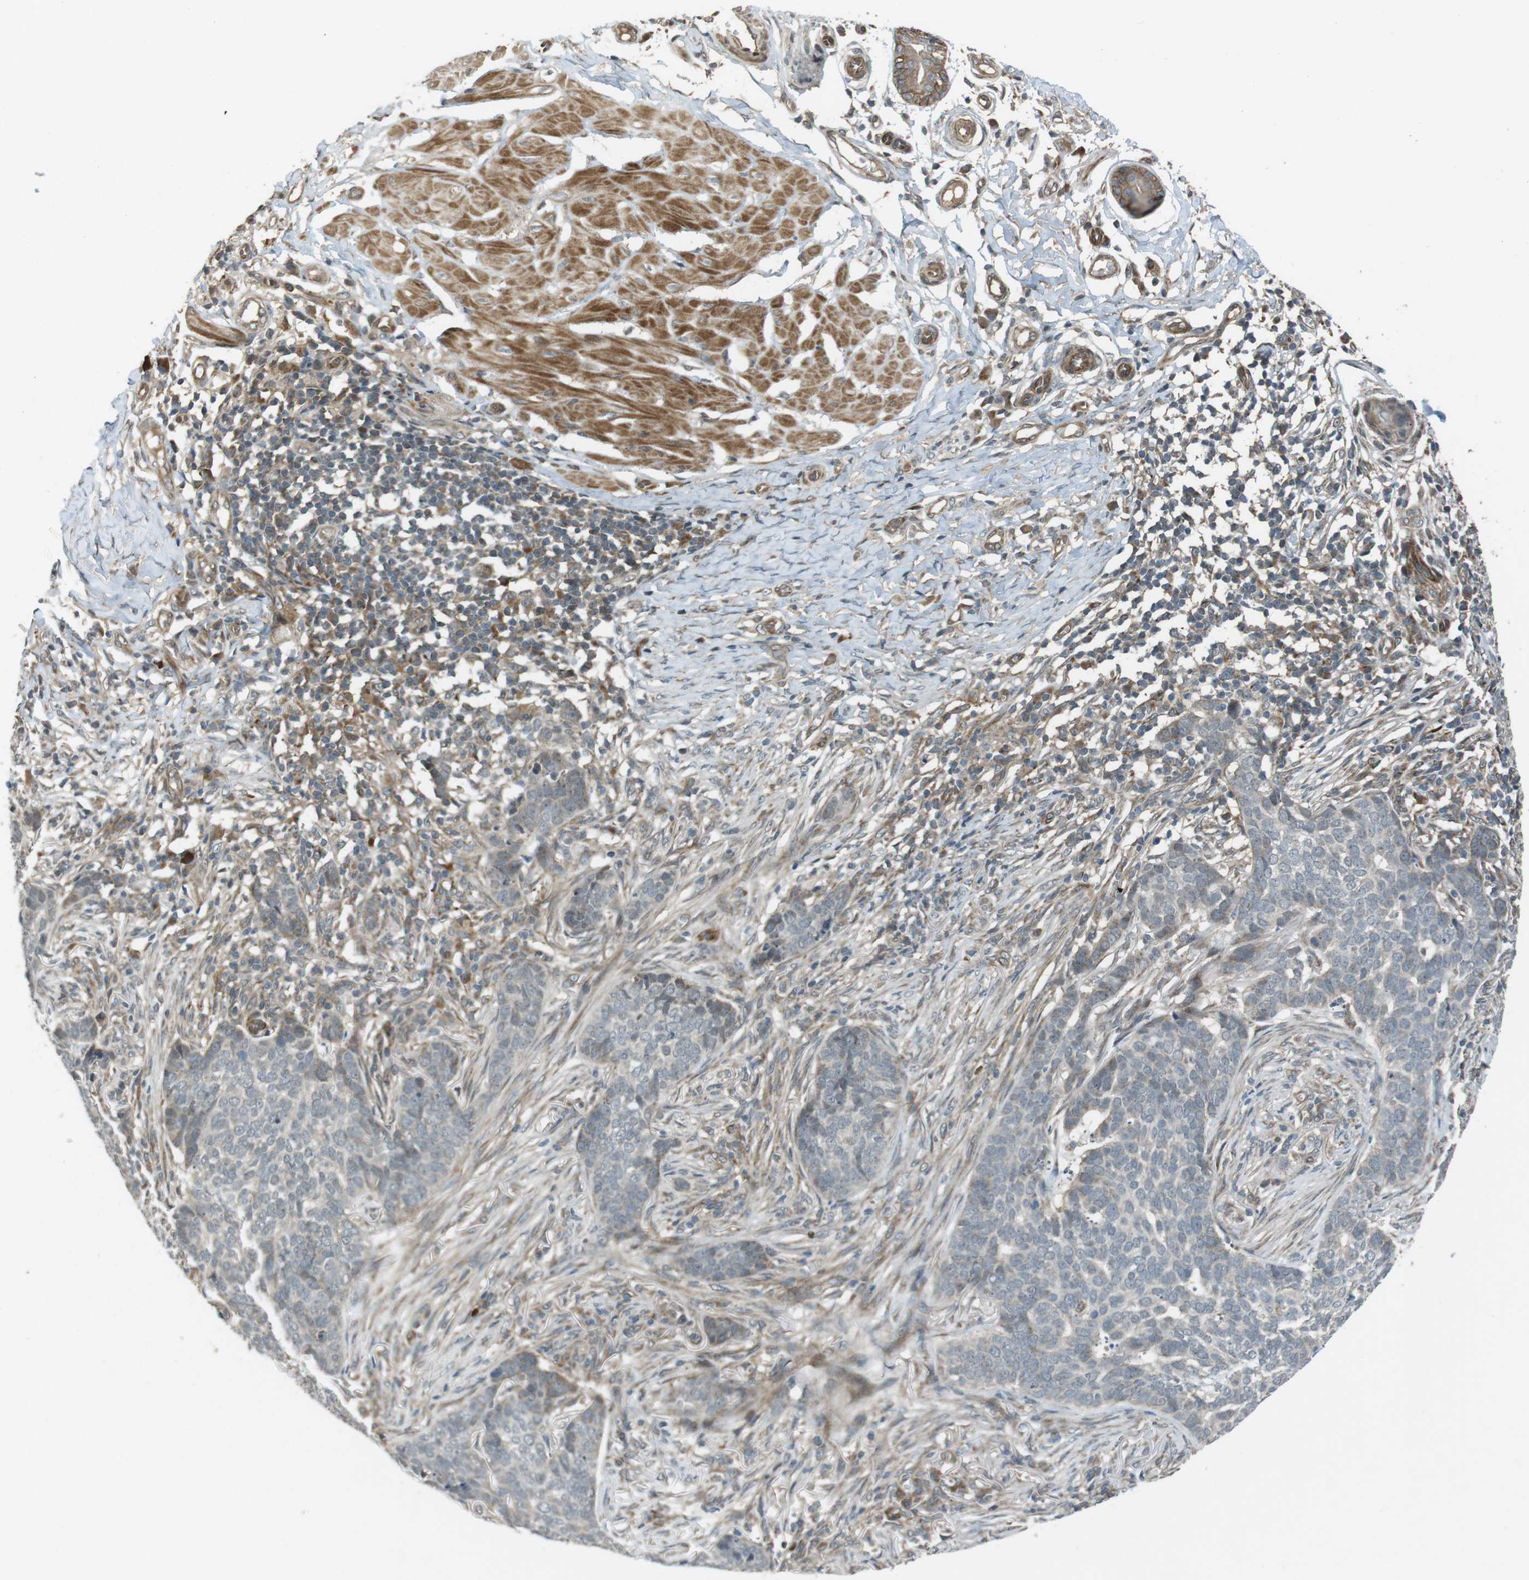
{"staining": {"intensity": "weak", "quantity": "25%-75%", "location": "cytoplasmic/membranous"}, "tissue": "skin cancer", "cell_type": "Tumor cells", "image_type": "cancer", "snomed": [{"axis": "morphology", "description": "Basal cell carcinoma"}, {"axis": "topography", "description": "Skin"}], "caption": "Immunohistochemical staining of basal cell carcinoma (skin) demonstrates low levels of weak cytoplasmic/membranous protein expression in approximately 25%-75% of tumor cells.", "gene": "IFFO2", "patient": {"sex": "male", "age": 85}}